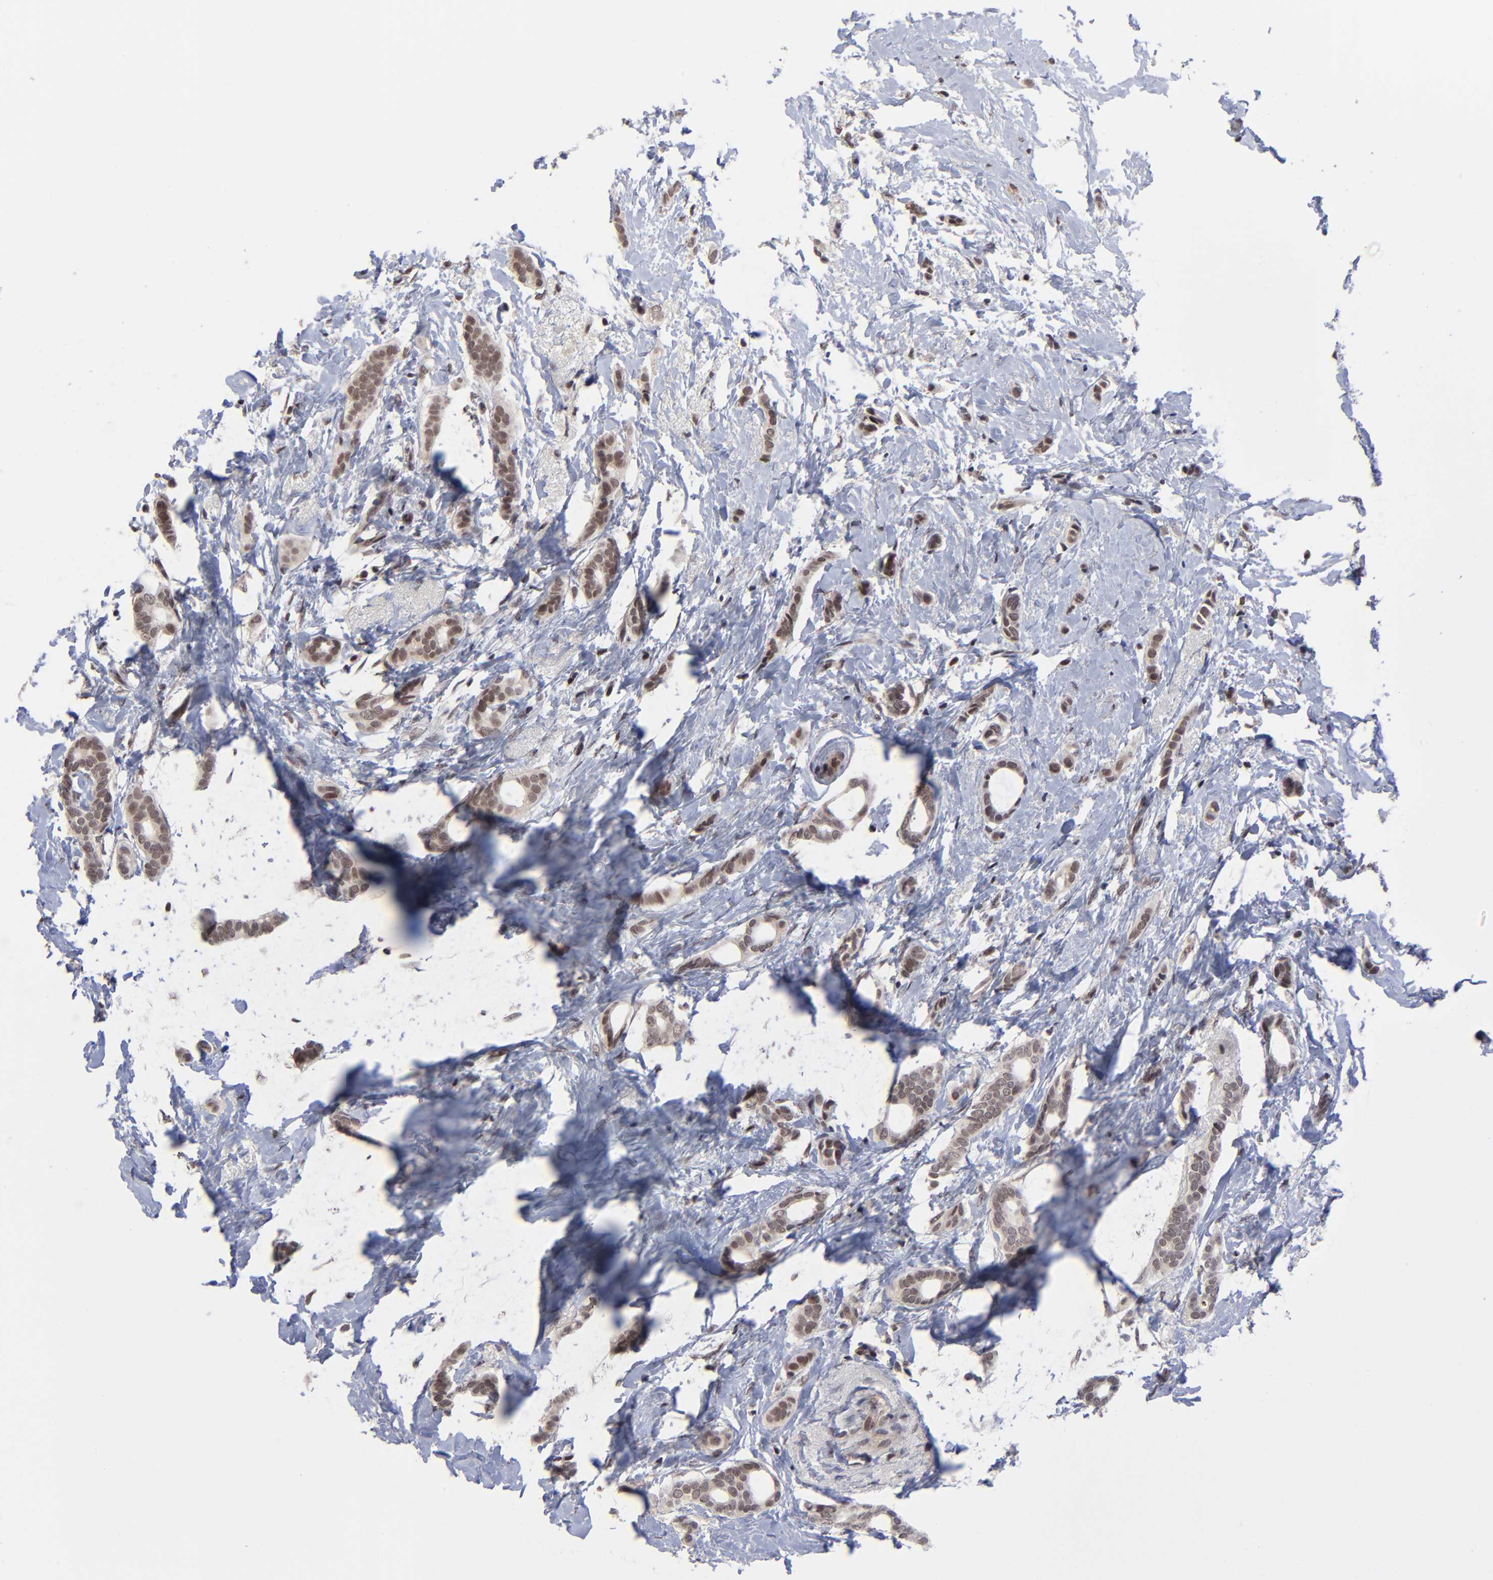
{"staining": {"intensity": "moderate", "quantity": ">75%", "location": "nuclear"}, "tissue": "breast cancer", "cell_type": "Tumor cells", "image_type": "cancer", "snomed": [{"axis": "morphology", "description": "Duct carcinoma"}, {"axis": "topography", "description": "Breast"}], "caption": "Human breast cancer (infiltrating ductal carcinoma) stained with a brown dye exhibits moderate nuclear positive staining in approximately >75% of tumor cells.", "gene": "ZNF419", "patient": {"sex": "female", "age": 54}}